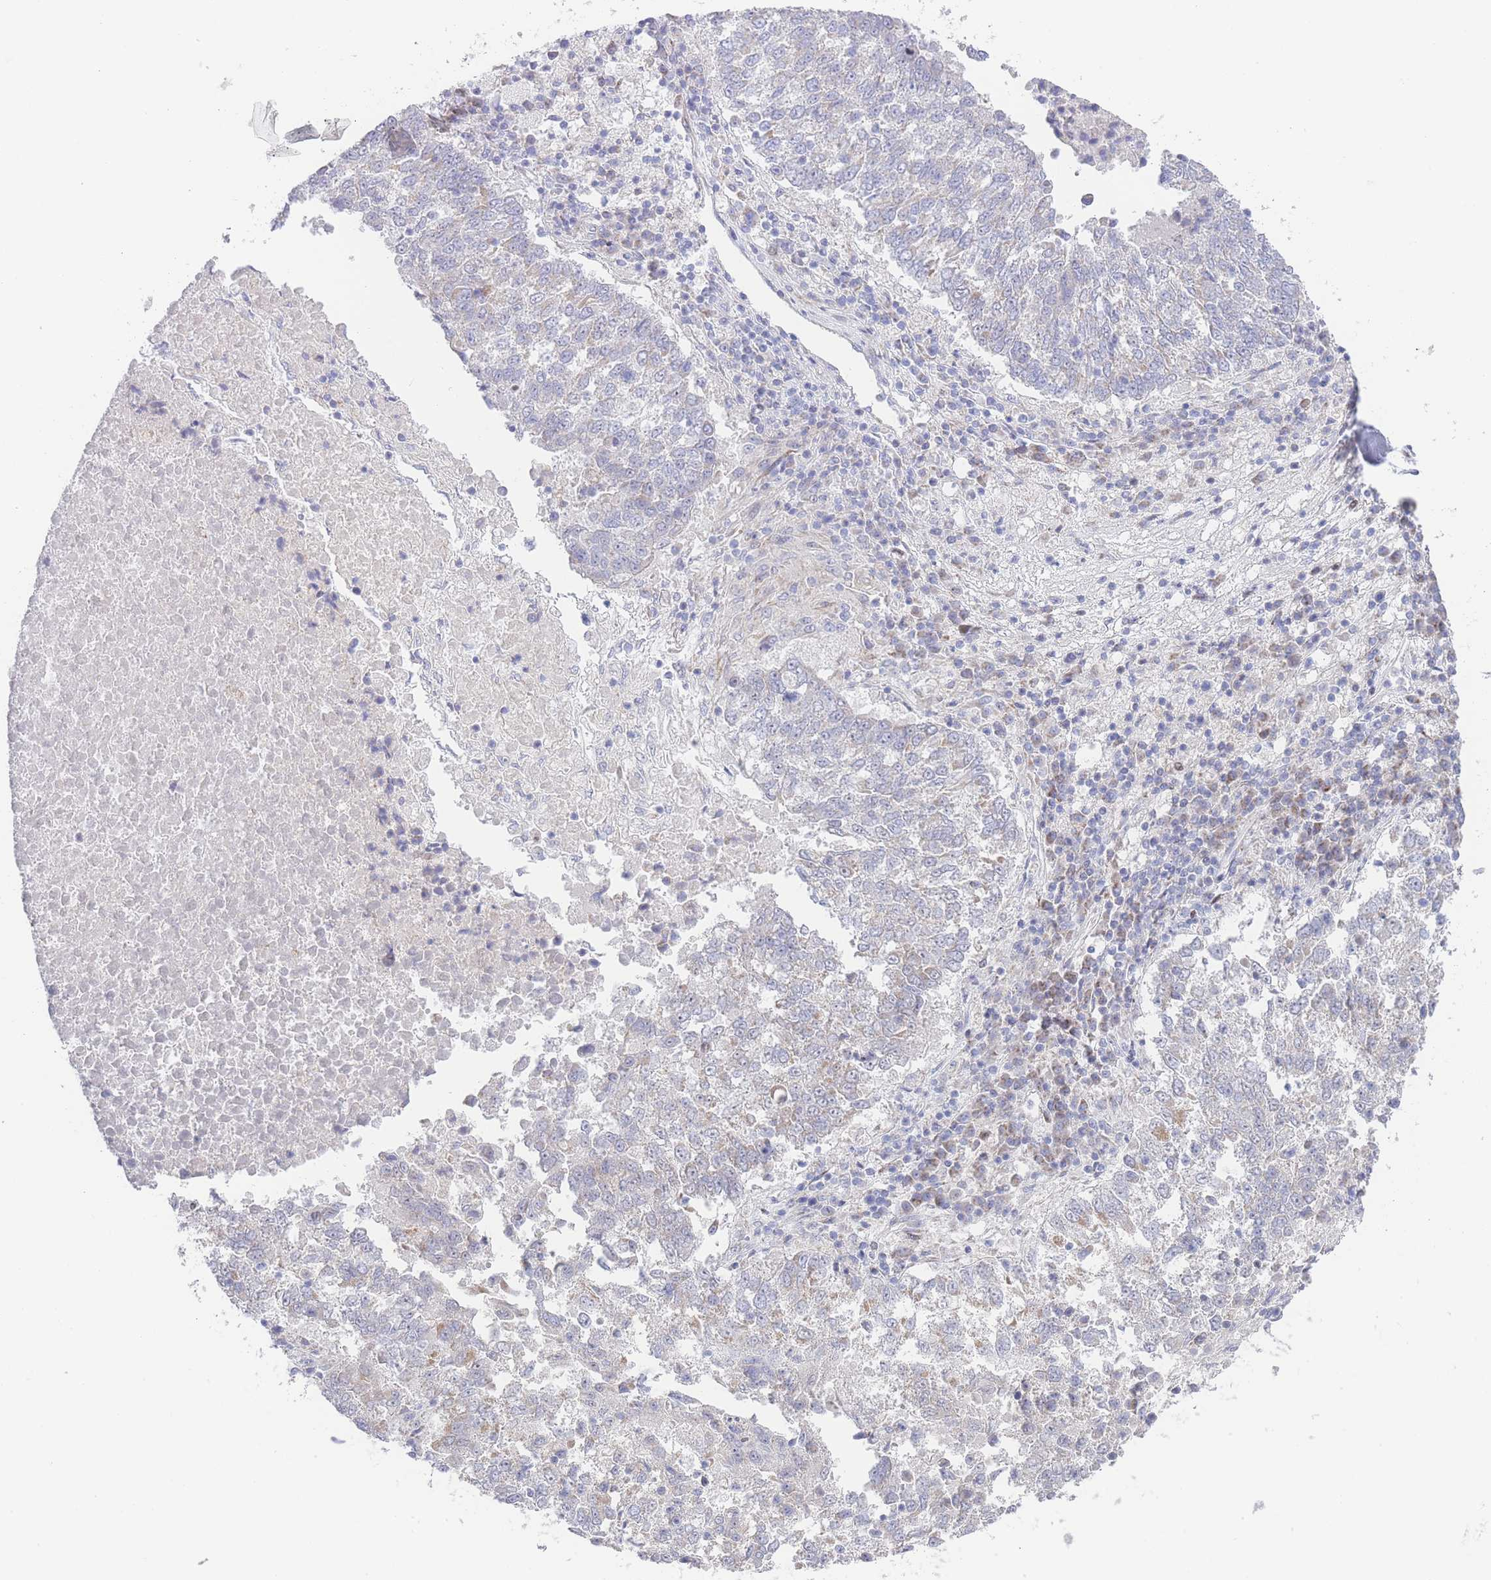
{"staining": {"intensity": "negative", "quantity": "none", "location": "none"}, "tissue": "lung cancer", "cell_type": "Tumor cells", "image_type": "cancer", "snomed": [{"axis": "morphology", "description": "Squamous cell carcinoma, NOS"}, {"axis": "topography", "description": "Lung"}], "caption": "High power microscopy image of an IHC histopathology image of lung cancer, revealing no significant staining in tumor cells.", "gene": "GPAM", "patient": {"sex": "male", "age": 73}}